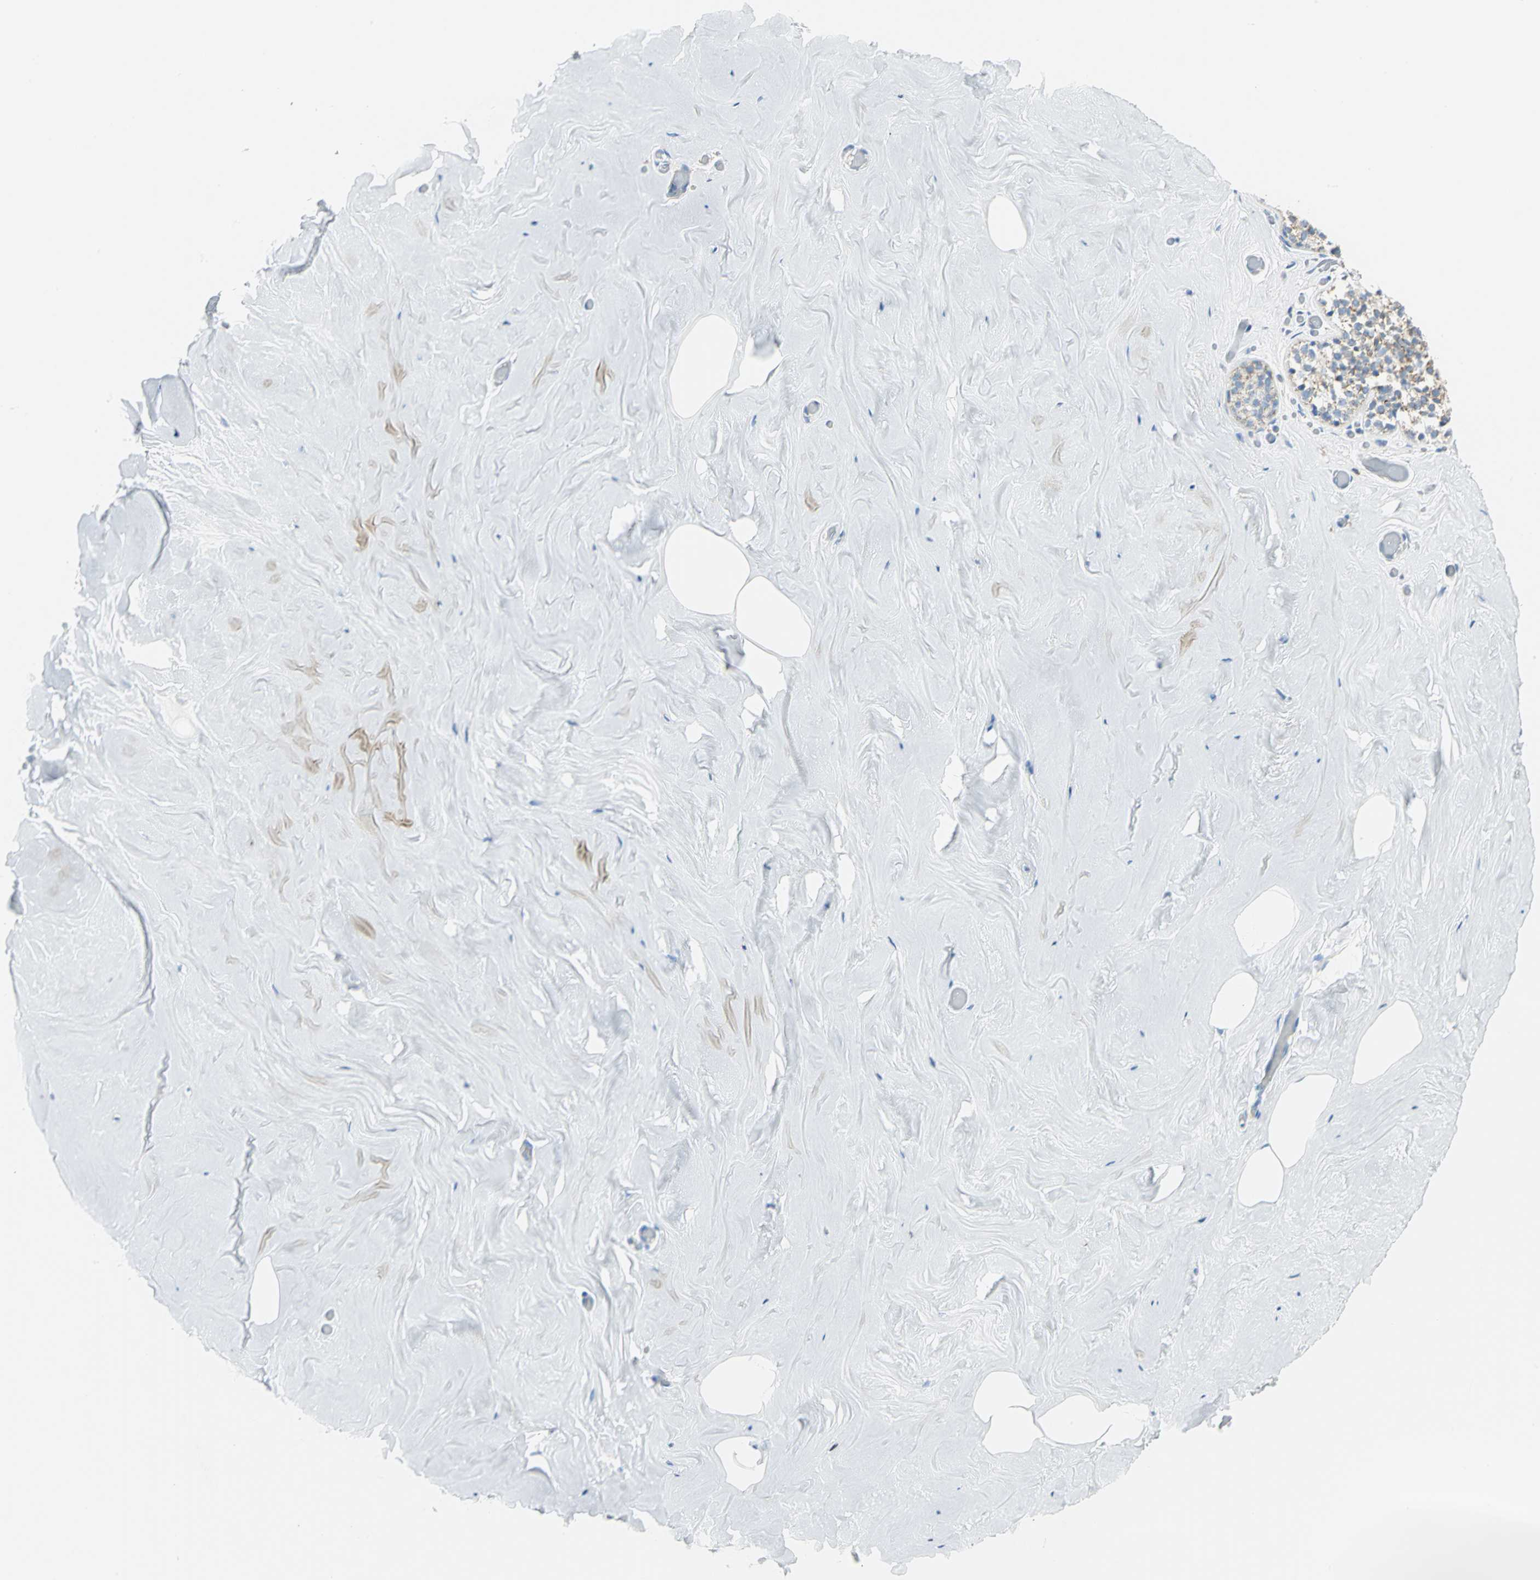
{"staining": {"intensity": "negative", "quantity": "none", "location": "none"}, "tissue": "breast", "cell_type": "Adipocytes", "image_type": "normal", "snomed": [{"axis": "morphology", "description": "Normal tissue, NOS"}, {"axis": "topography", "description": "Breast"}], "caption": "An image of human breast is negative for staining in adipocytes. Brightfield microscopy of IHC stained with DAB (brown) and hematoxylin (blue), captured at high magnification.", "gene": "NTRK1", "patient": {"sex": "female", "age": 75}}